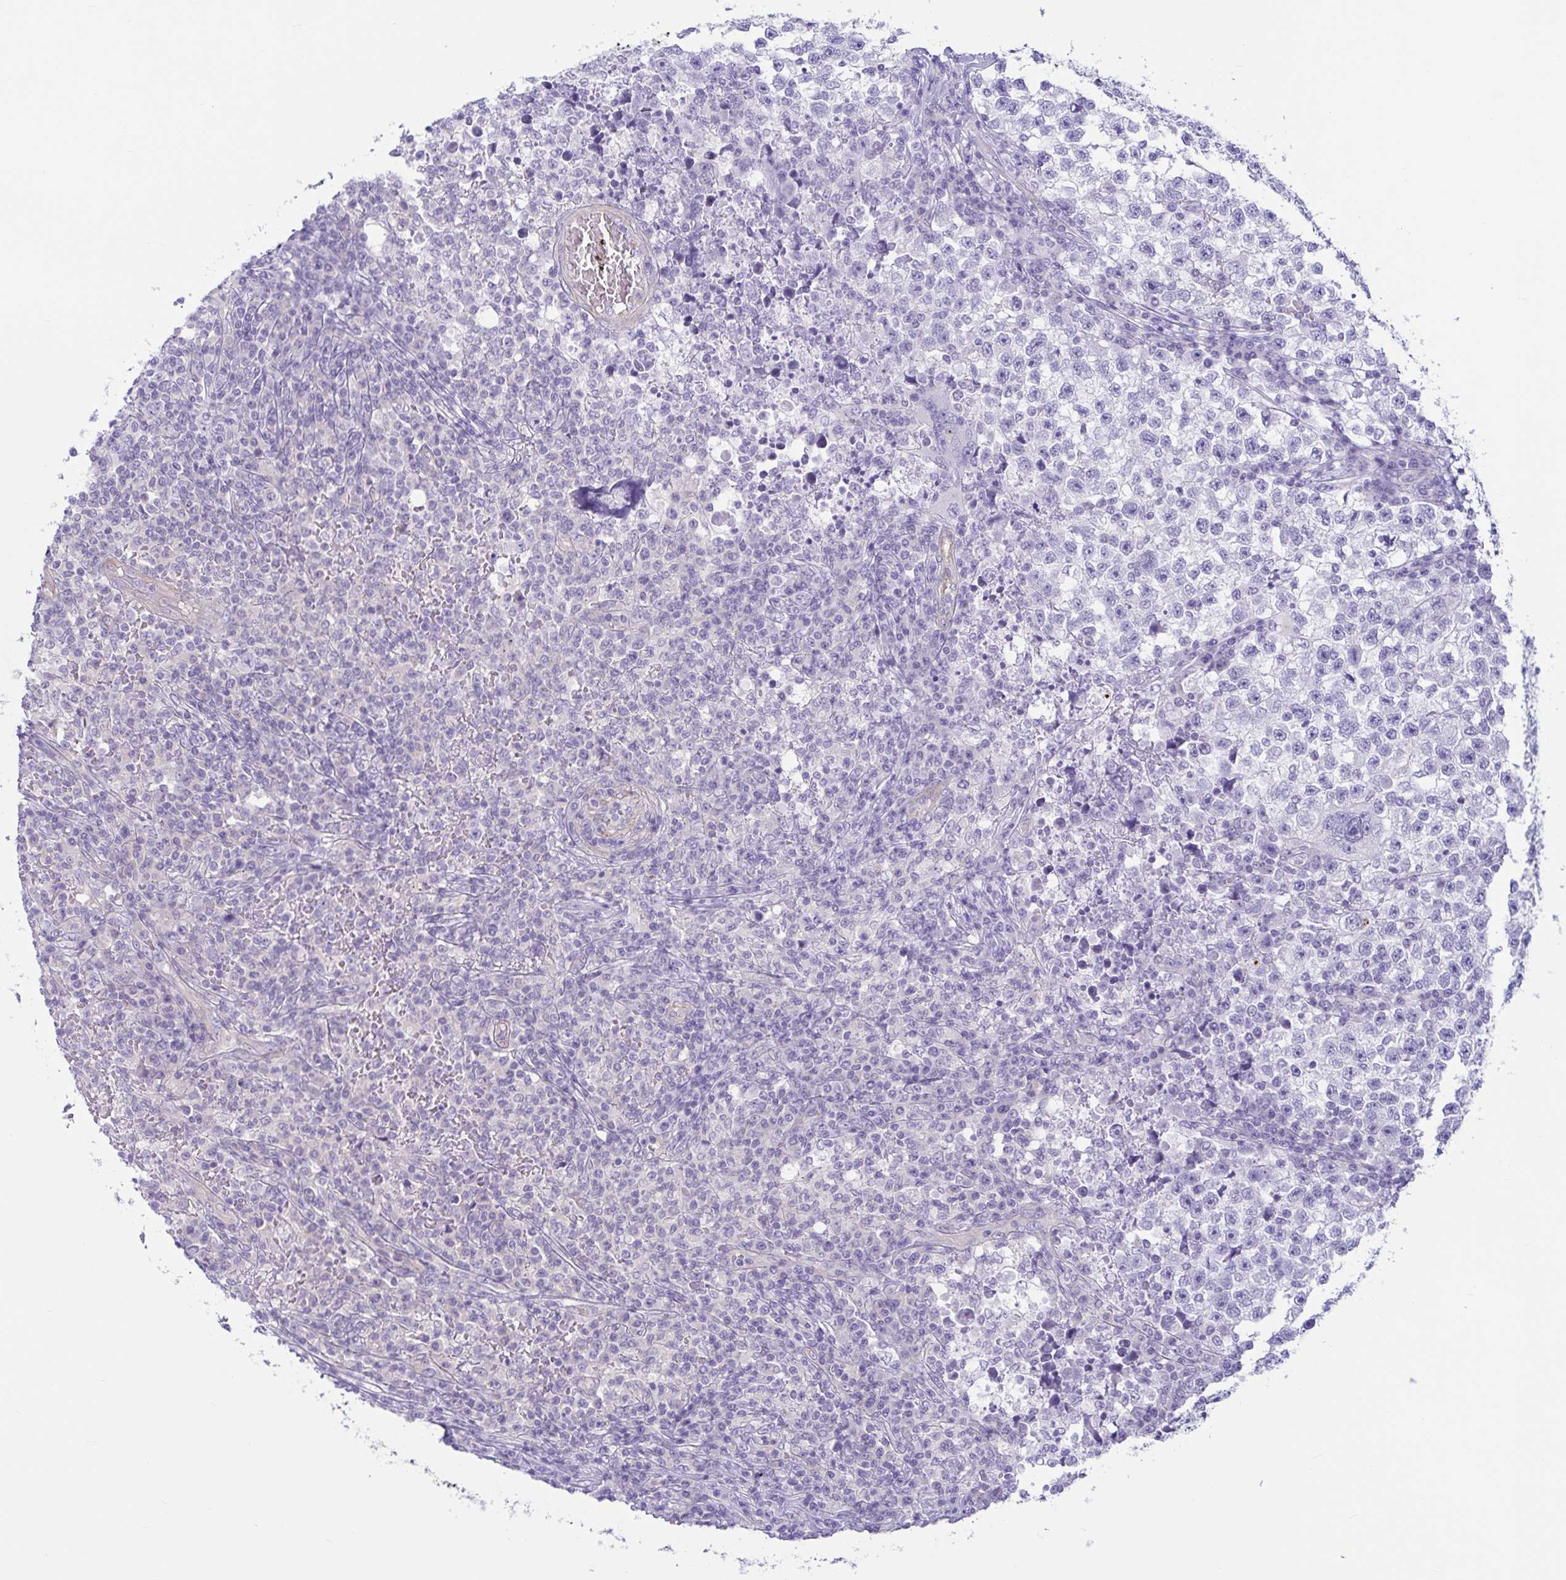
{"staining": {"intensity": "negative", "quantity": "none", "location": "none"}, "tissue": "testis cancer", "cell_type": "Tumor cells", "image_type": "cancer", "snomed": [{"axis": "morphology", "description": "Seminoma, NOS"}, {"axis": "topography", "description": "Testis"}], "caption": "The image demonstrates no staining of tumor cells in testis seminoma.", "gene": "TNNI2", "patient": {"sex": "male", "age": 22}}